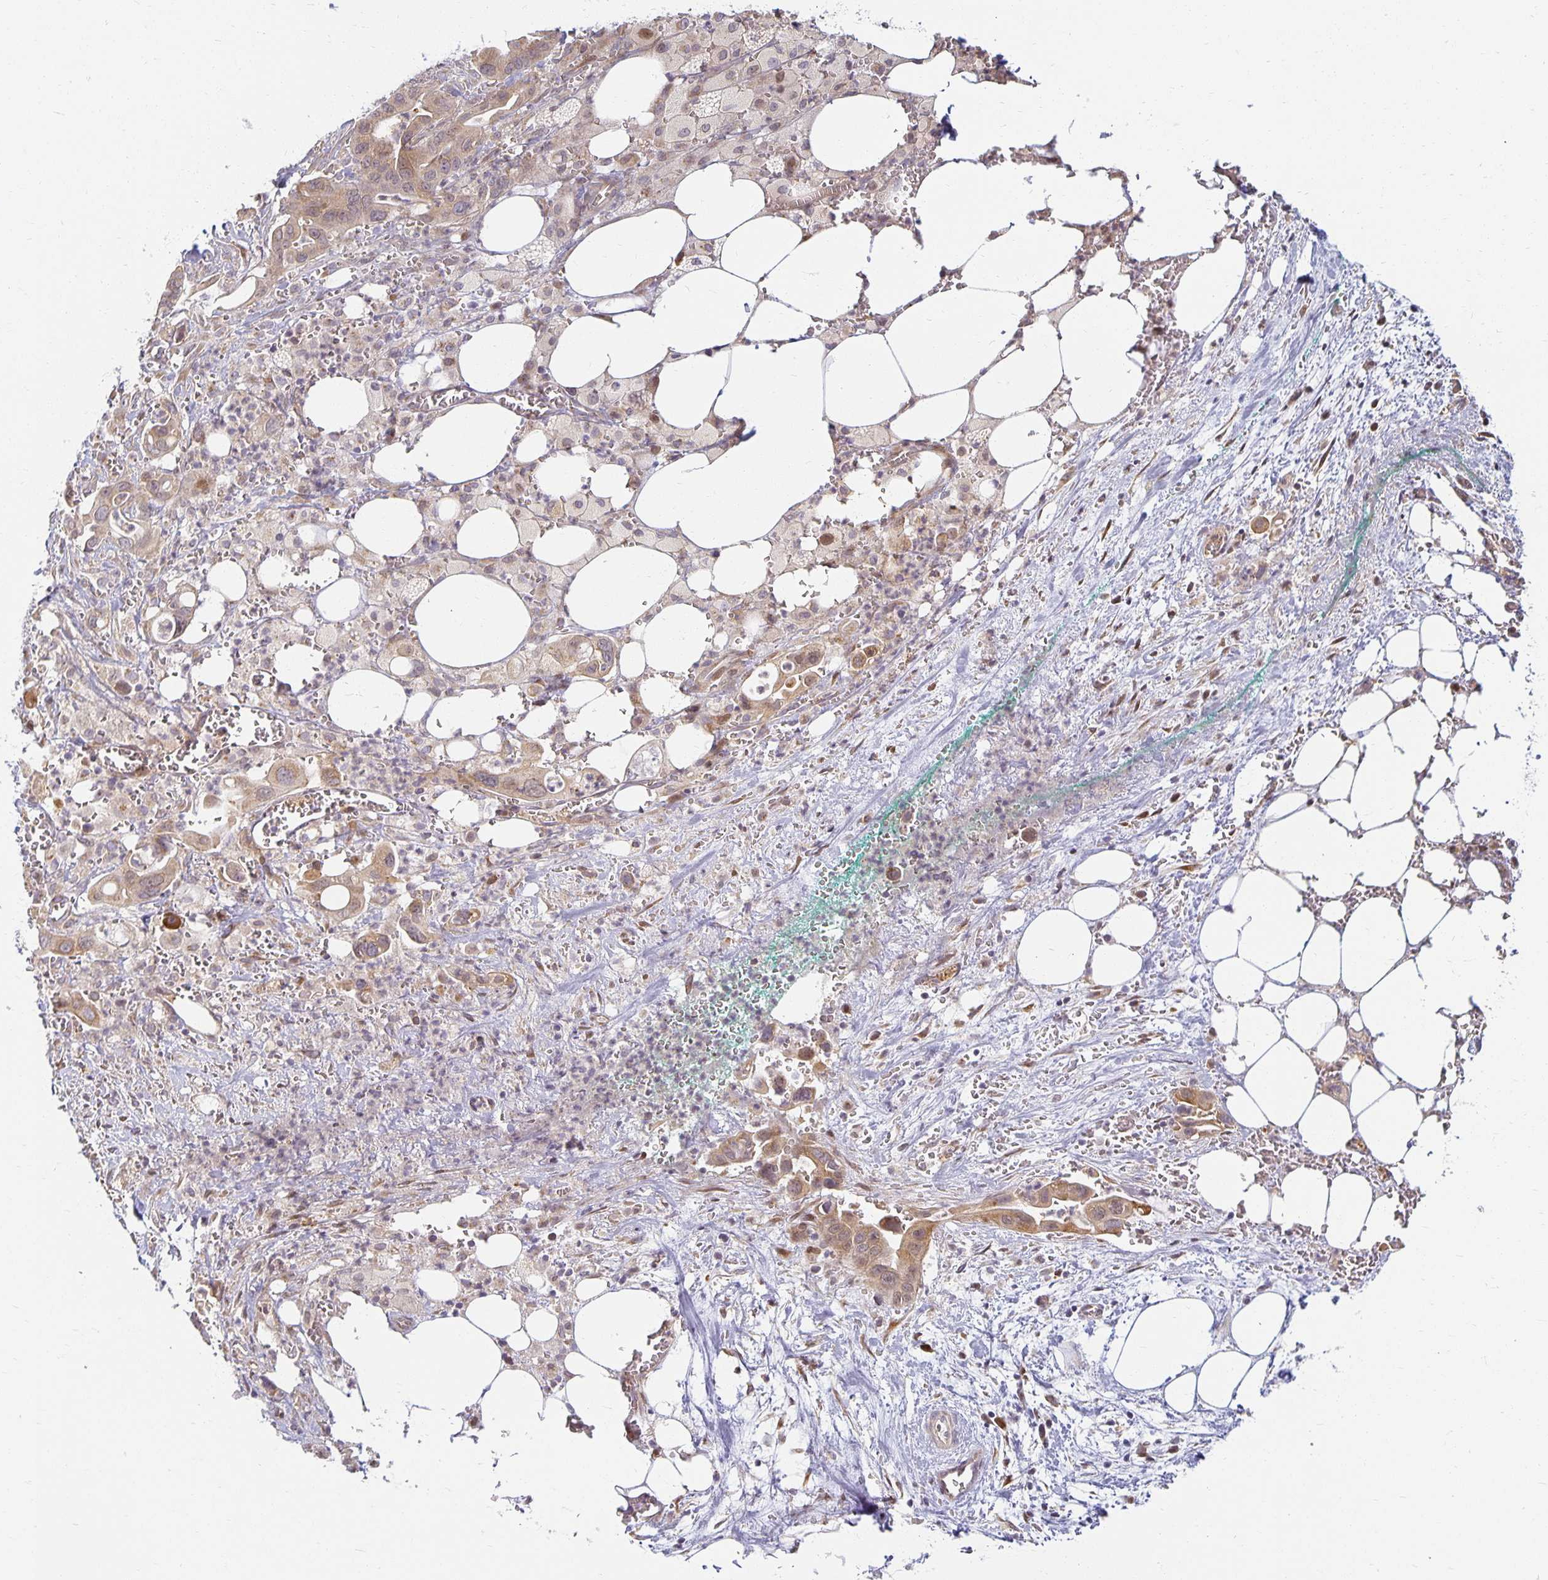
{"staining": {"intensity": "weak", "quantity": "25%-75%", "location": "cytoplasmic/membranous"}, "tissue": "pancreatic cancer", "cell_type": "Tumor cells", "image_type": "cancer", "snomed": [{"axis": "morphology", "description": "Adenocarcinoma, NOS"}, {"axis": "topography", "description": "Pancreas"}], "caption": "Immunohistochemistry (IHC) (DAB) staining of pancreatic adenocarcinoma exhibits weak cytoplasmic/membranous protein positivity in about 25%-75% of tumor cells.", "gene": "EHF", "patient": {"sex": "male", "age": 61}}